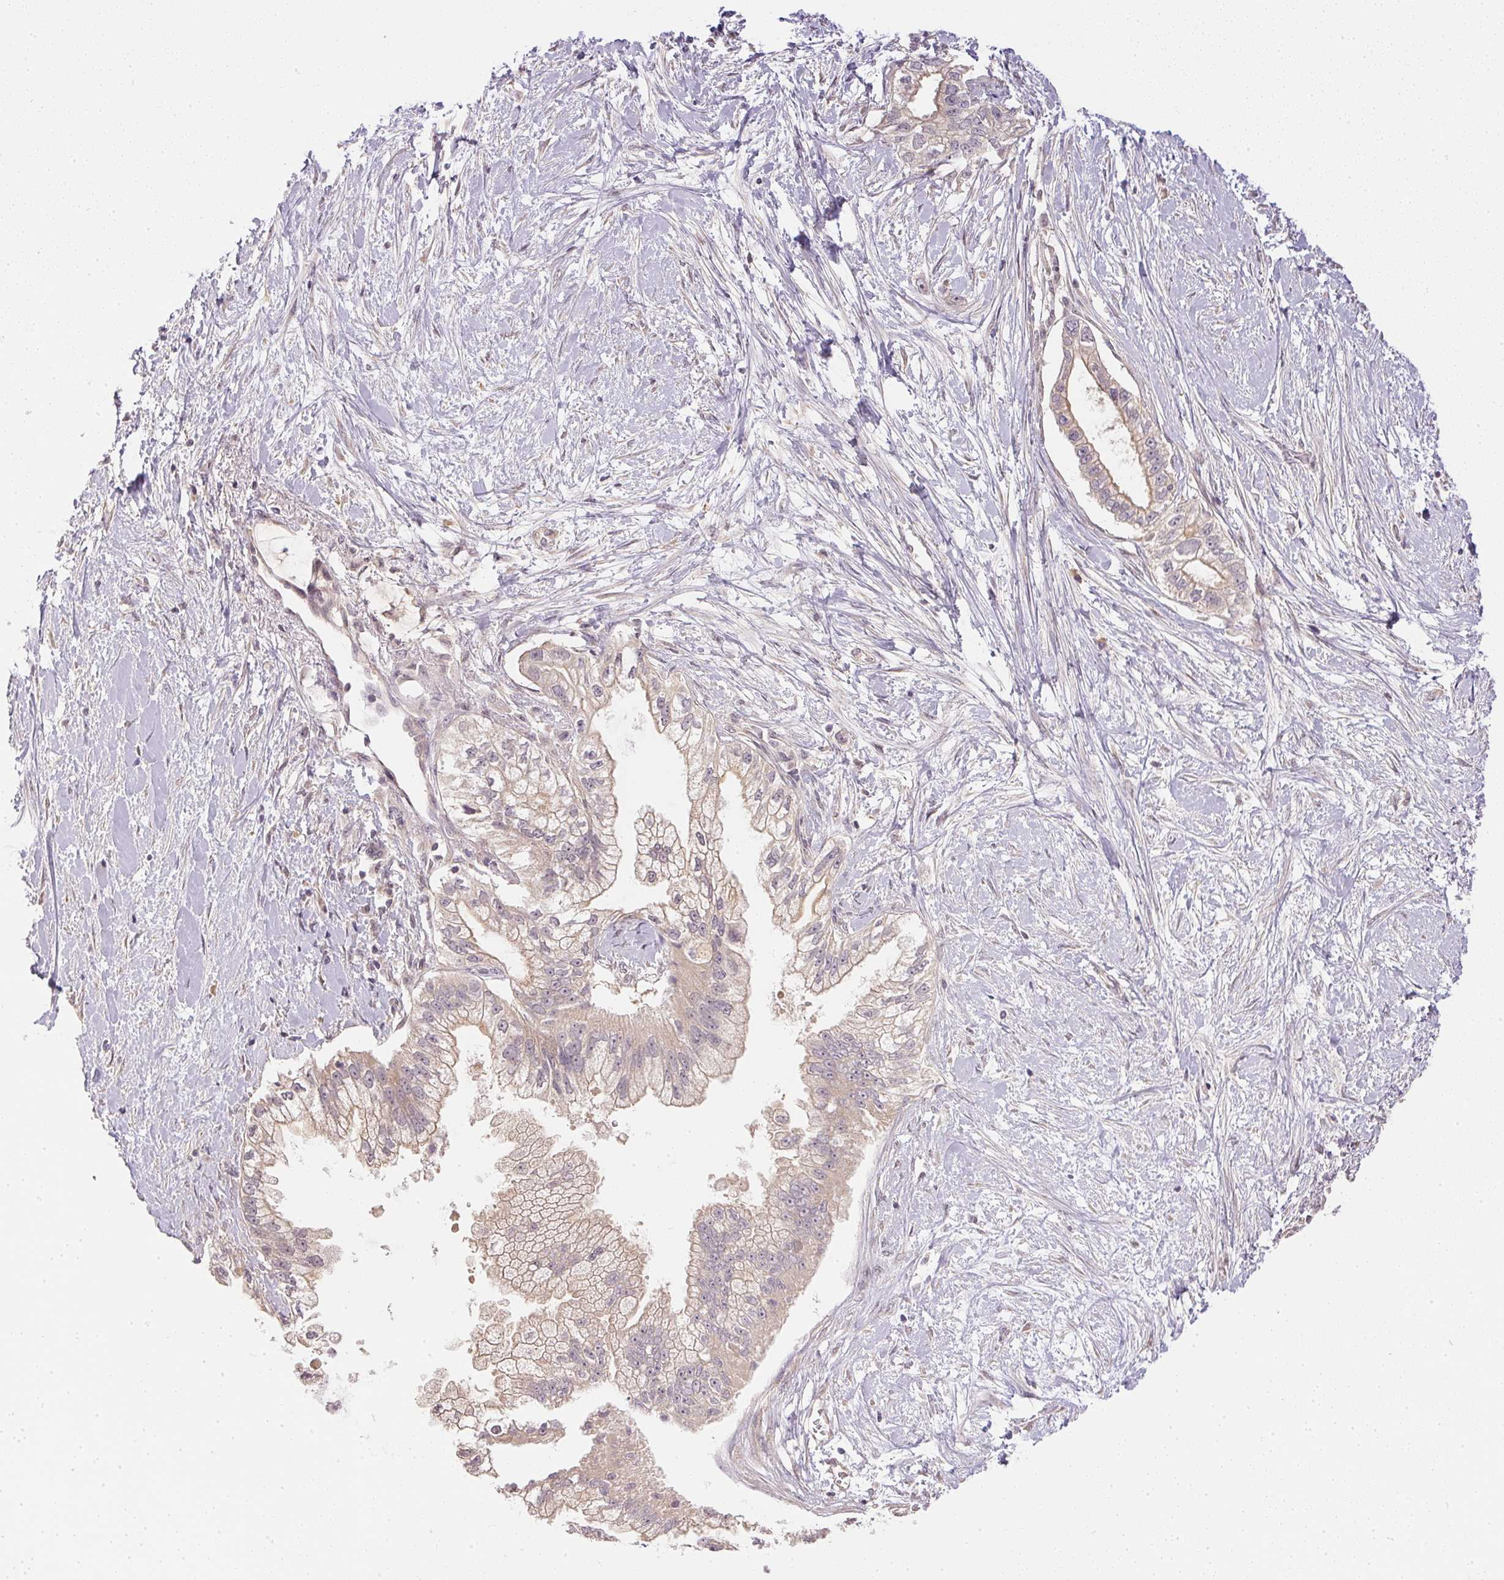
{"staining": {"intensity": "weak", "quantity": "<25%", "location": "cytoplasmic/membranous"}, "tissue": "pancreatic cancer", "cell_type": "Tumor cells", "image_type": "cancer", "snomed": [{"axis": "morphology", "description": "Adenocarcinoma, NOS"}, {"axis": "topography", "description": "Pancreas"}], "caption": "IHC of human pancreatic cancer displays no expression in tumor cells.", "gene": "TTC23L", "patient": {"sex": "male", "age": 70}}